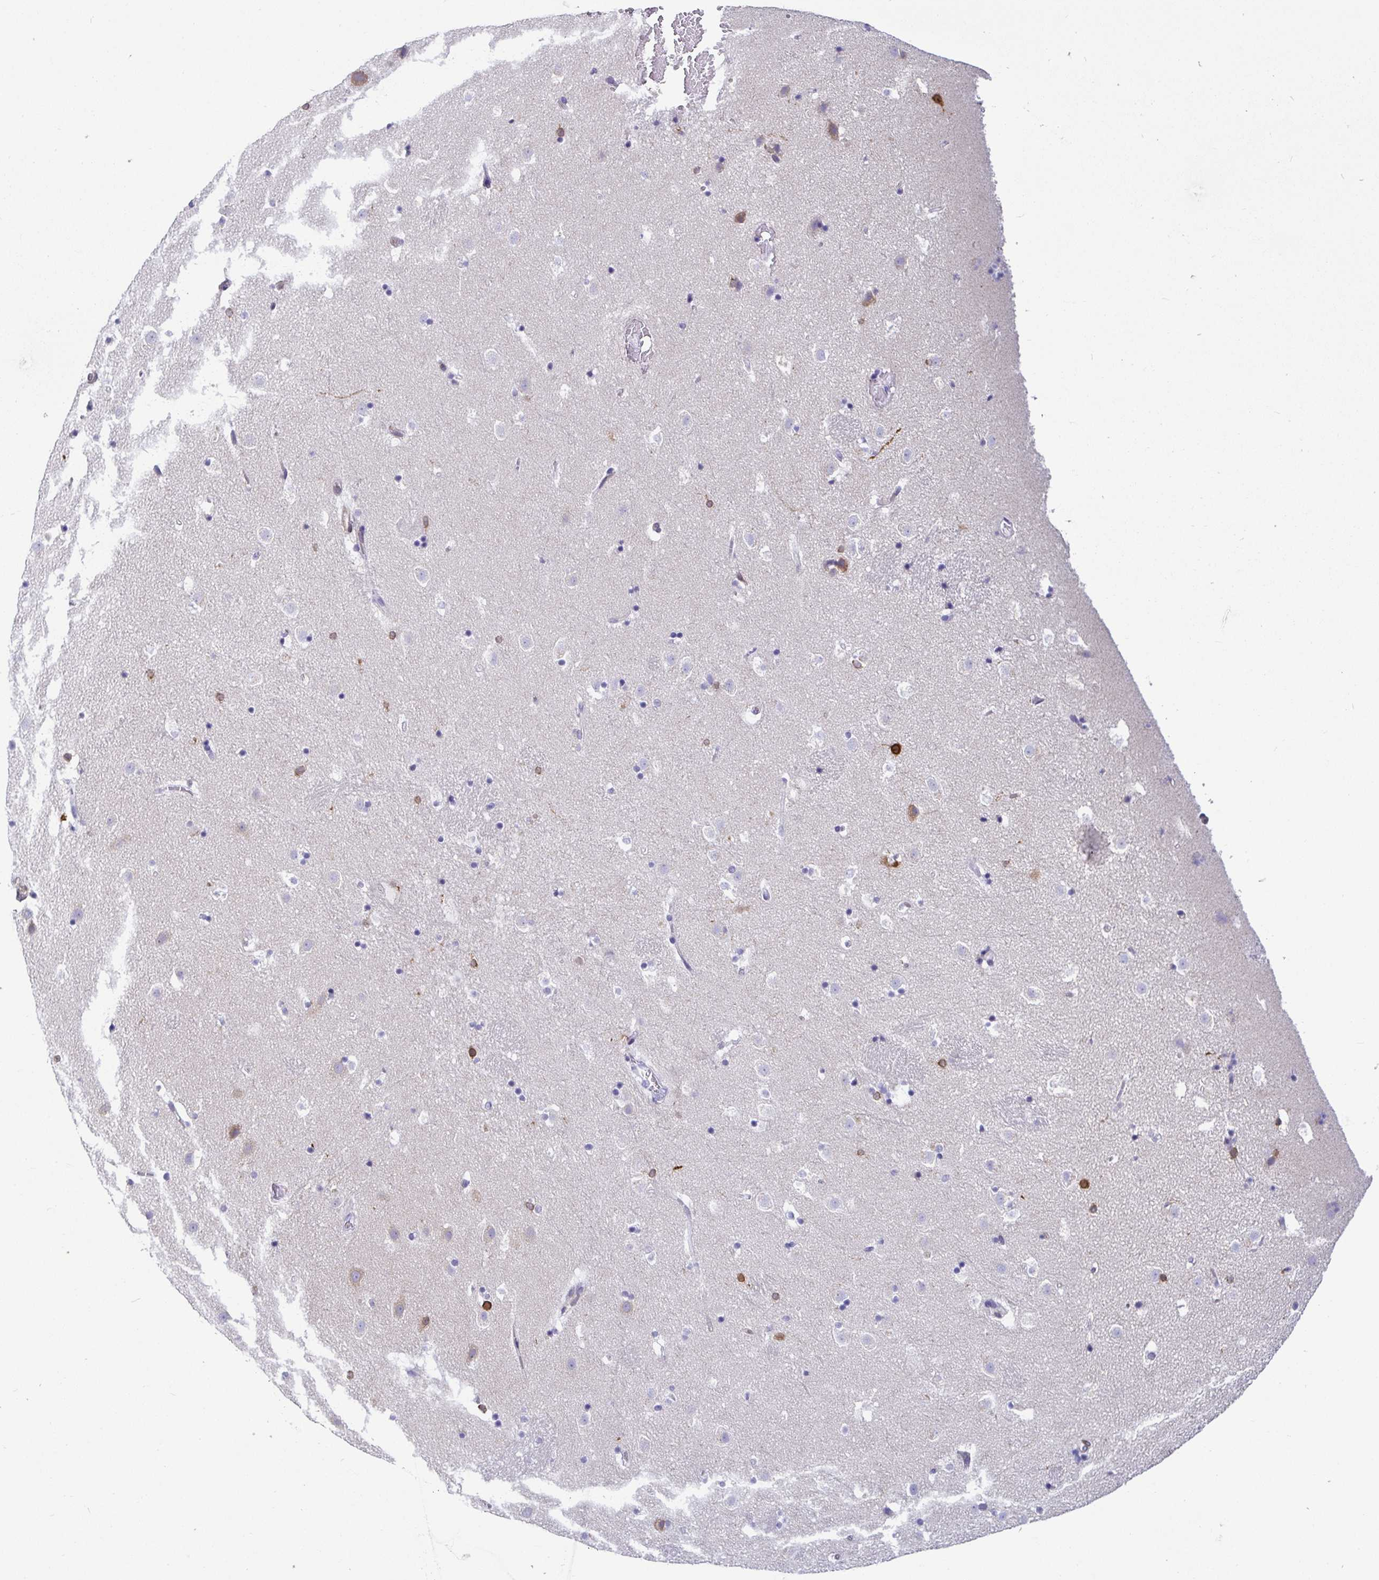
{"staining": {"intensity": "negative", "quantity": "none", "location": "none"}, "tissue": "caudate", "cell_type": "Glial cells", "image_type": "normal", "snomed": [{"axis": "morphology", "description": "Normal tissue, NOS"}, {"axis": "topography", "description": "Lateral ventricle wall"}], "caption": "The immunohistochemistry micrograph has no significant positivity in glial cells of caudate.", "gene": "TP53I11", "patient": {"sex": "male", "age": 37}}